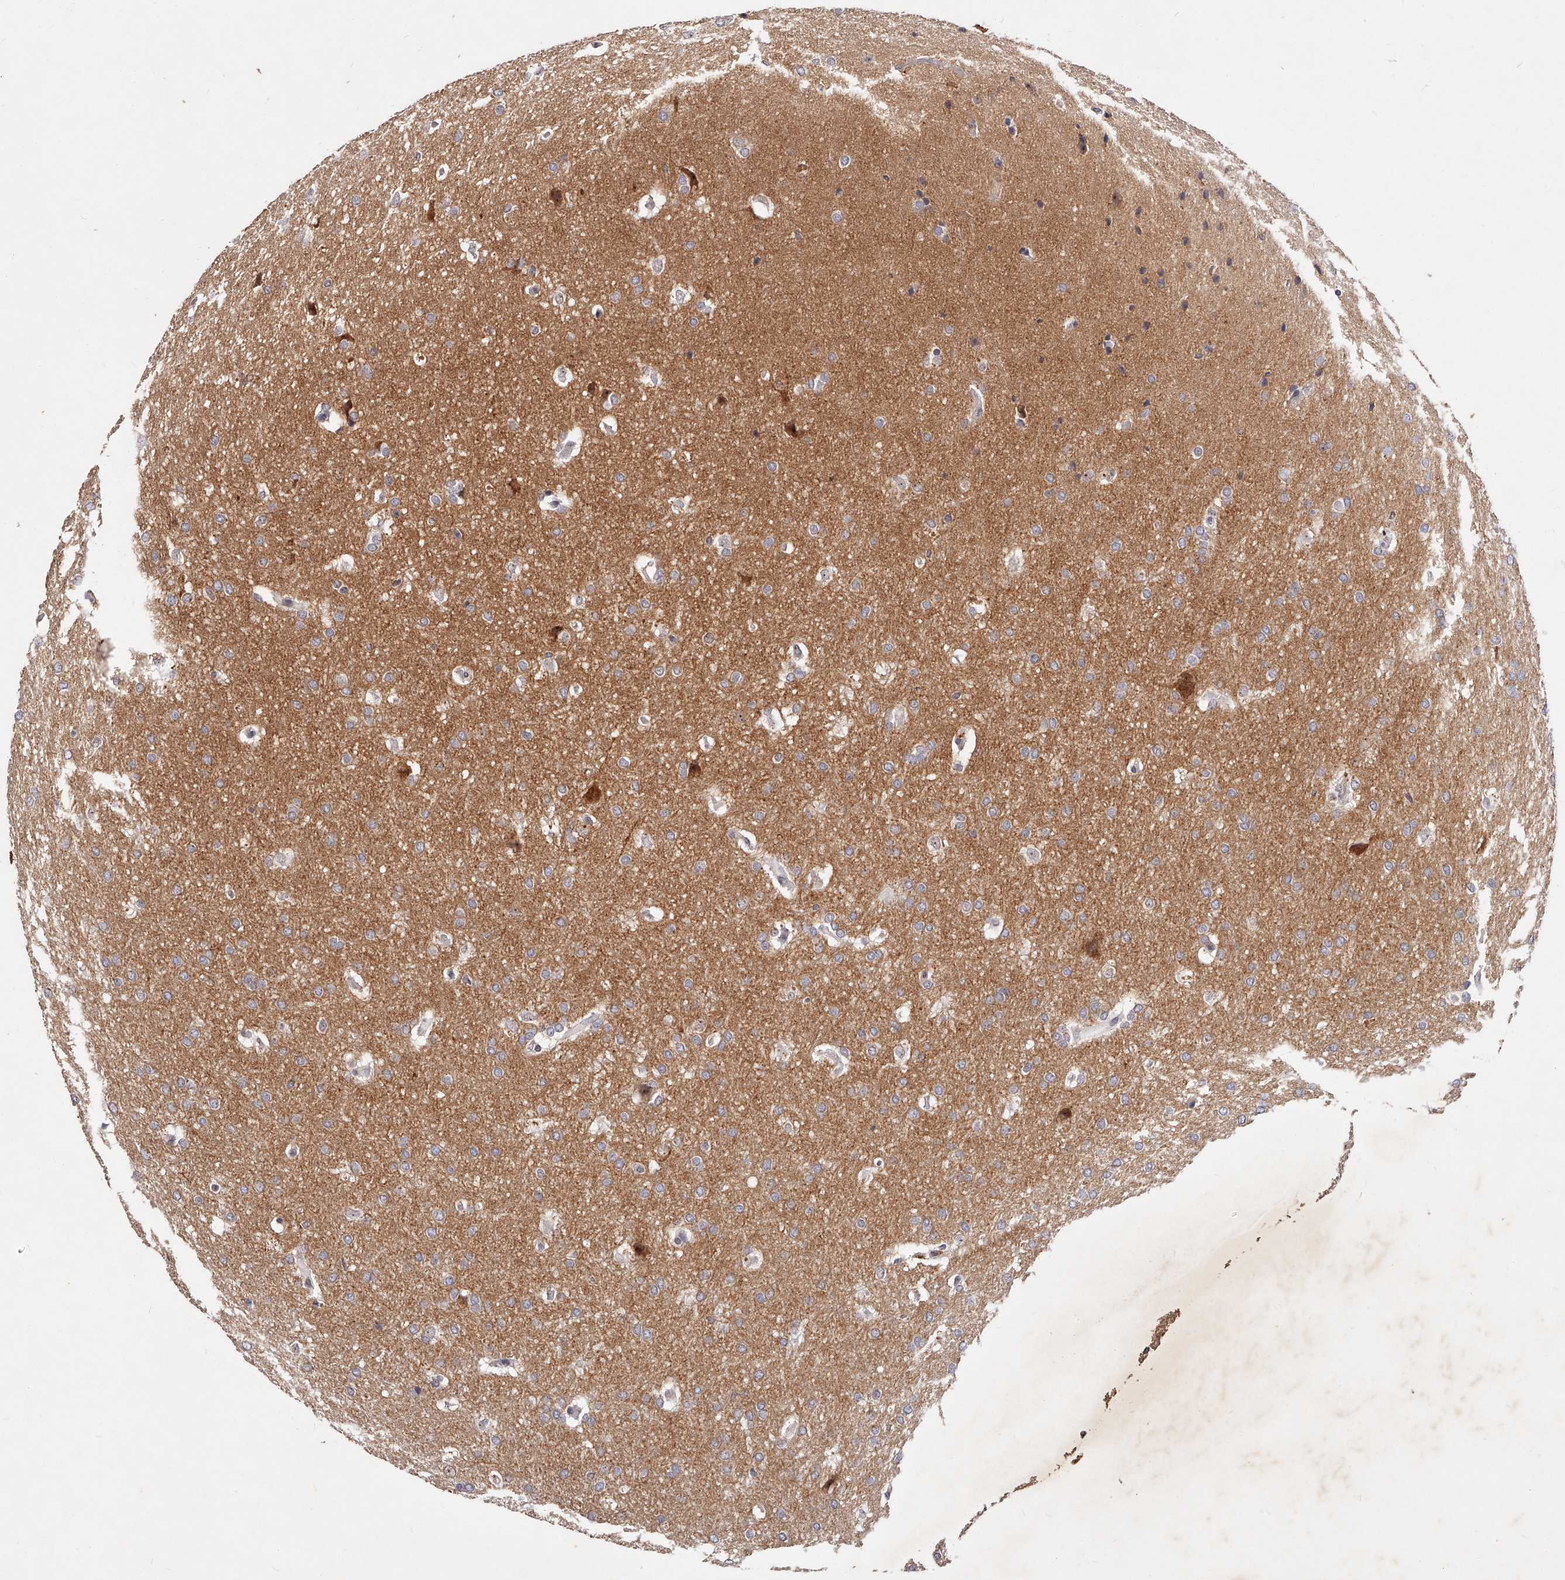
{"staining": {"intensity": "weak", "quantity": "<25%", "location": "cytoplasmic/membranous"}, "tissue": "glioma", "cell_type": "Tumor cells", "image_type": "cancer", "snomed": [{"axis": "morphology", "description": "Glioma, malignant, Low grade"}, {"axis": "topography", "description": "Brain"}], "caption": "Malignant low-grade glioma was stained to show a protein in brown. There is no significant positivity in tumor cells. The staining is performed using DAB (3,3'-diaminobenzidine) brown chromogen with nuclei counter-stained in using hematoxylin.", "gene": "PHACTR1", "patient": {"sex": "female", "age": 37}}